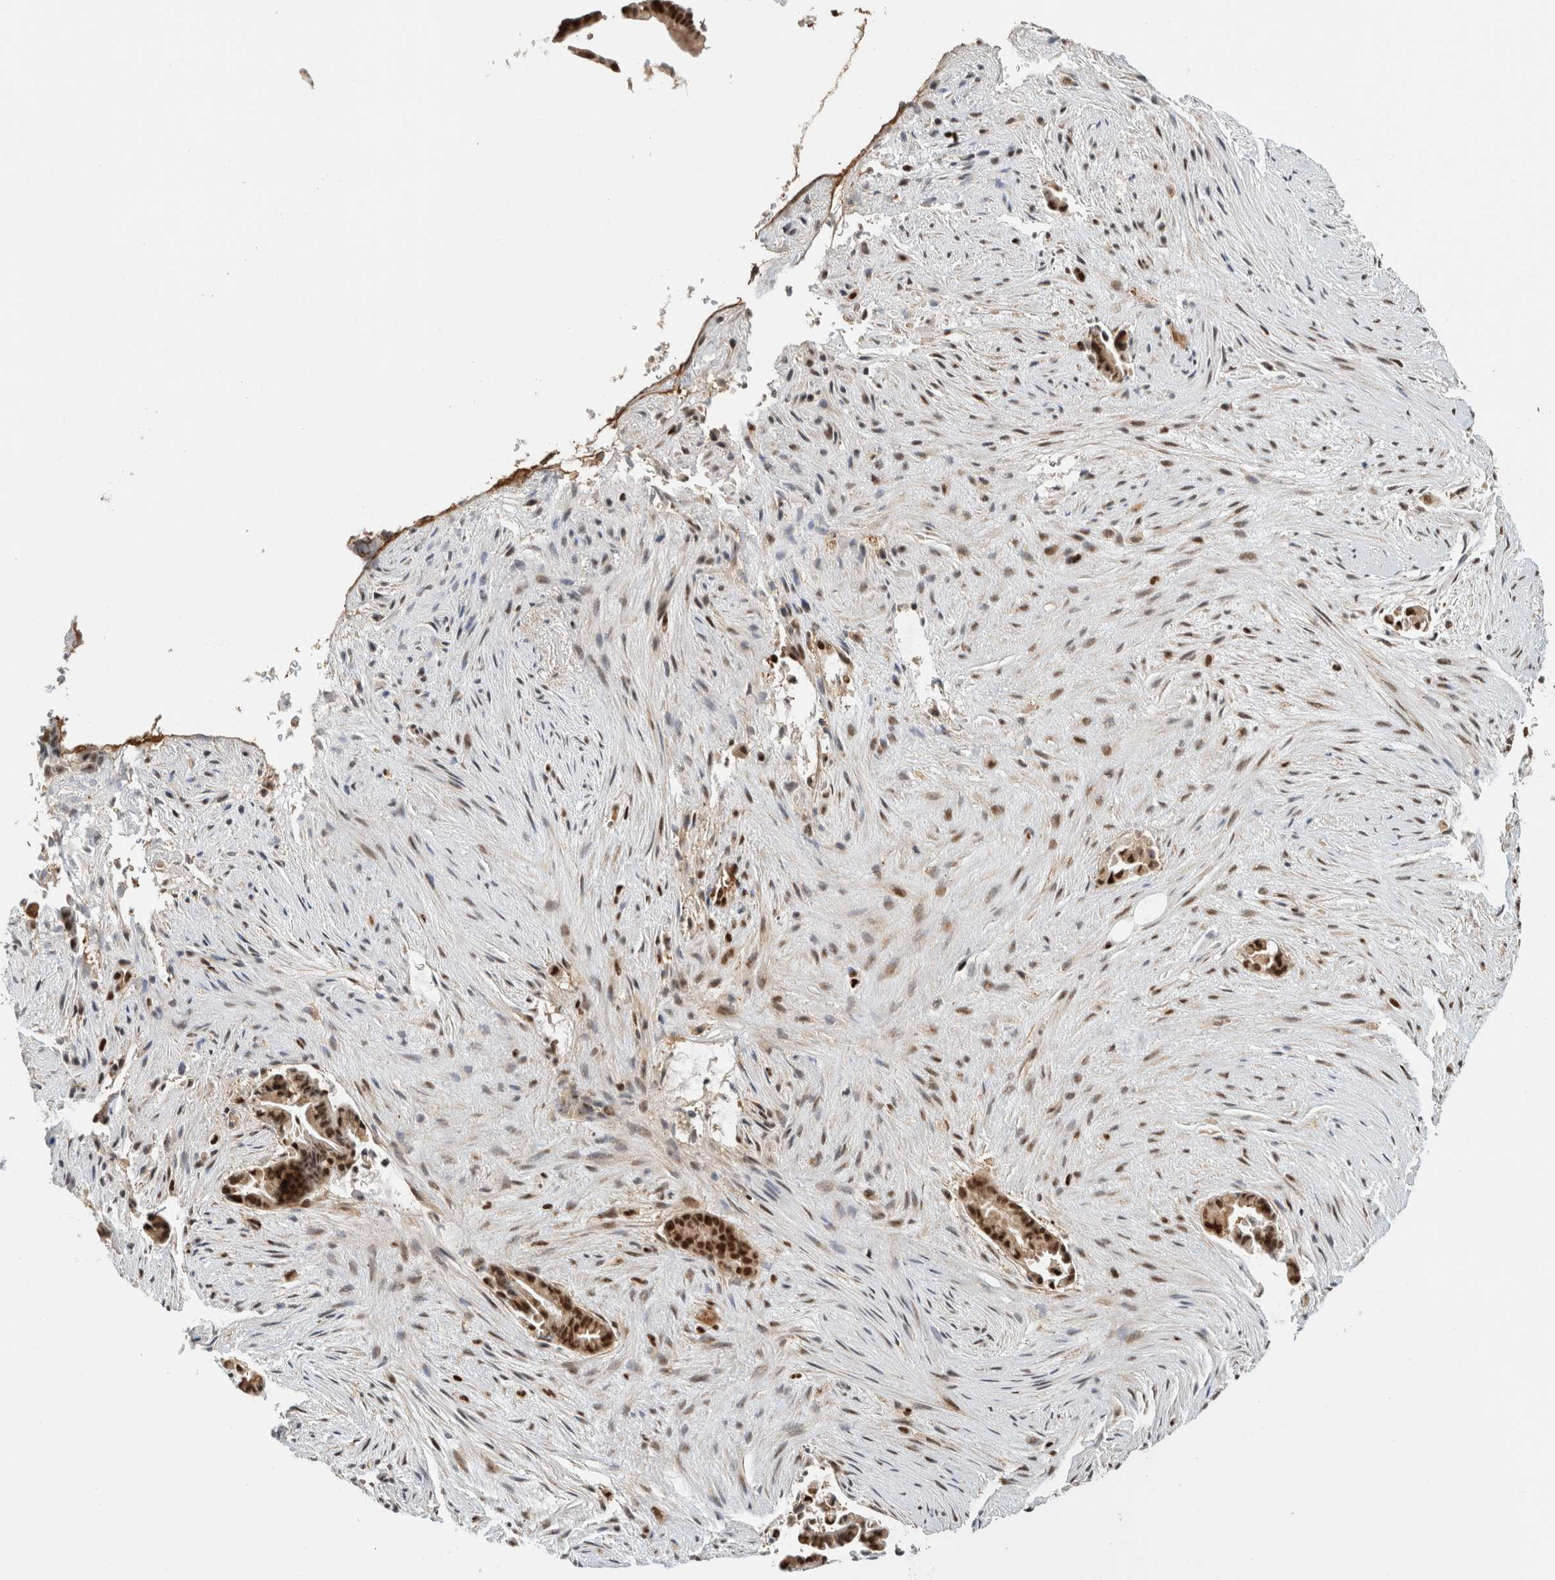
{"staining": {"intensity": "strong", "quantity": ">75%", "location": "nuclear"}, "tissue": "liver cancer", "cell_type": "Tumor cells", "image_type": "cancer", "snomed": [{"axis": "morphology", "description": "Cholangiocarcinoma"}, {"axis": "topography", "description": "Liver"}], "caption": "IHC micrograph of human cholangiocarcinoma (liver) stained for a protein (brown), which shows high levels of strong nuclear staining in approximately >75% of tumor cells.", "gene": "SNRNP40", "patient": {"sex": "female", "age": 55}}